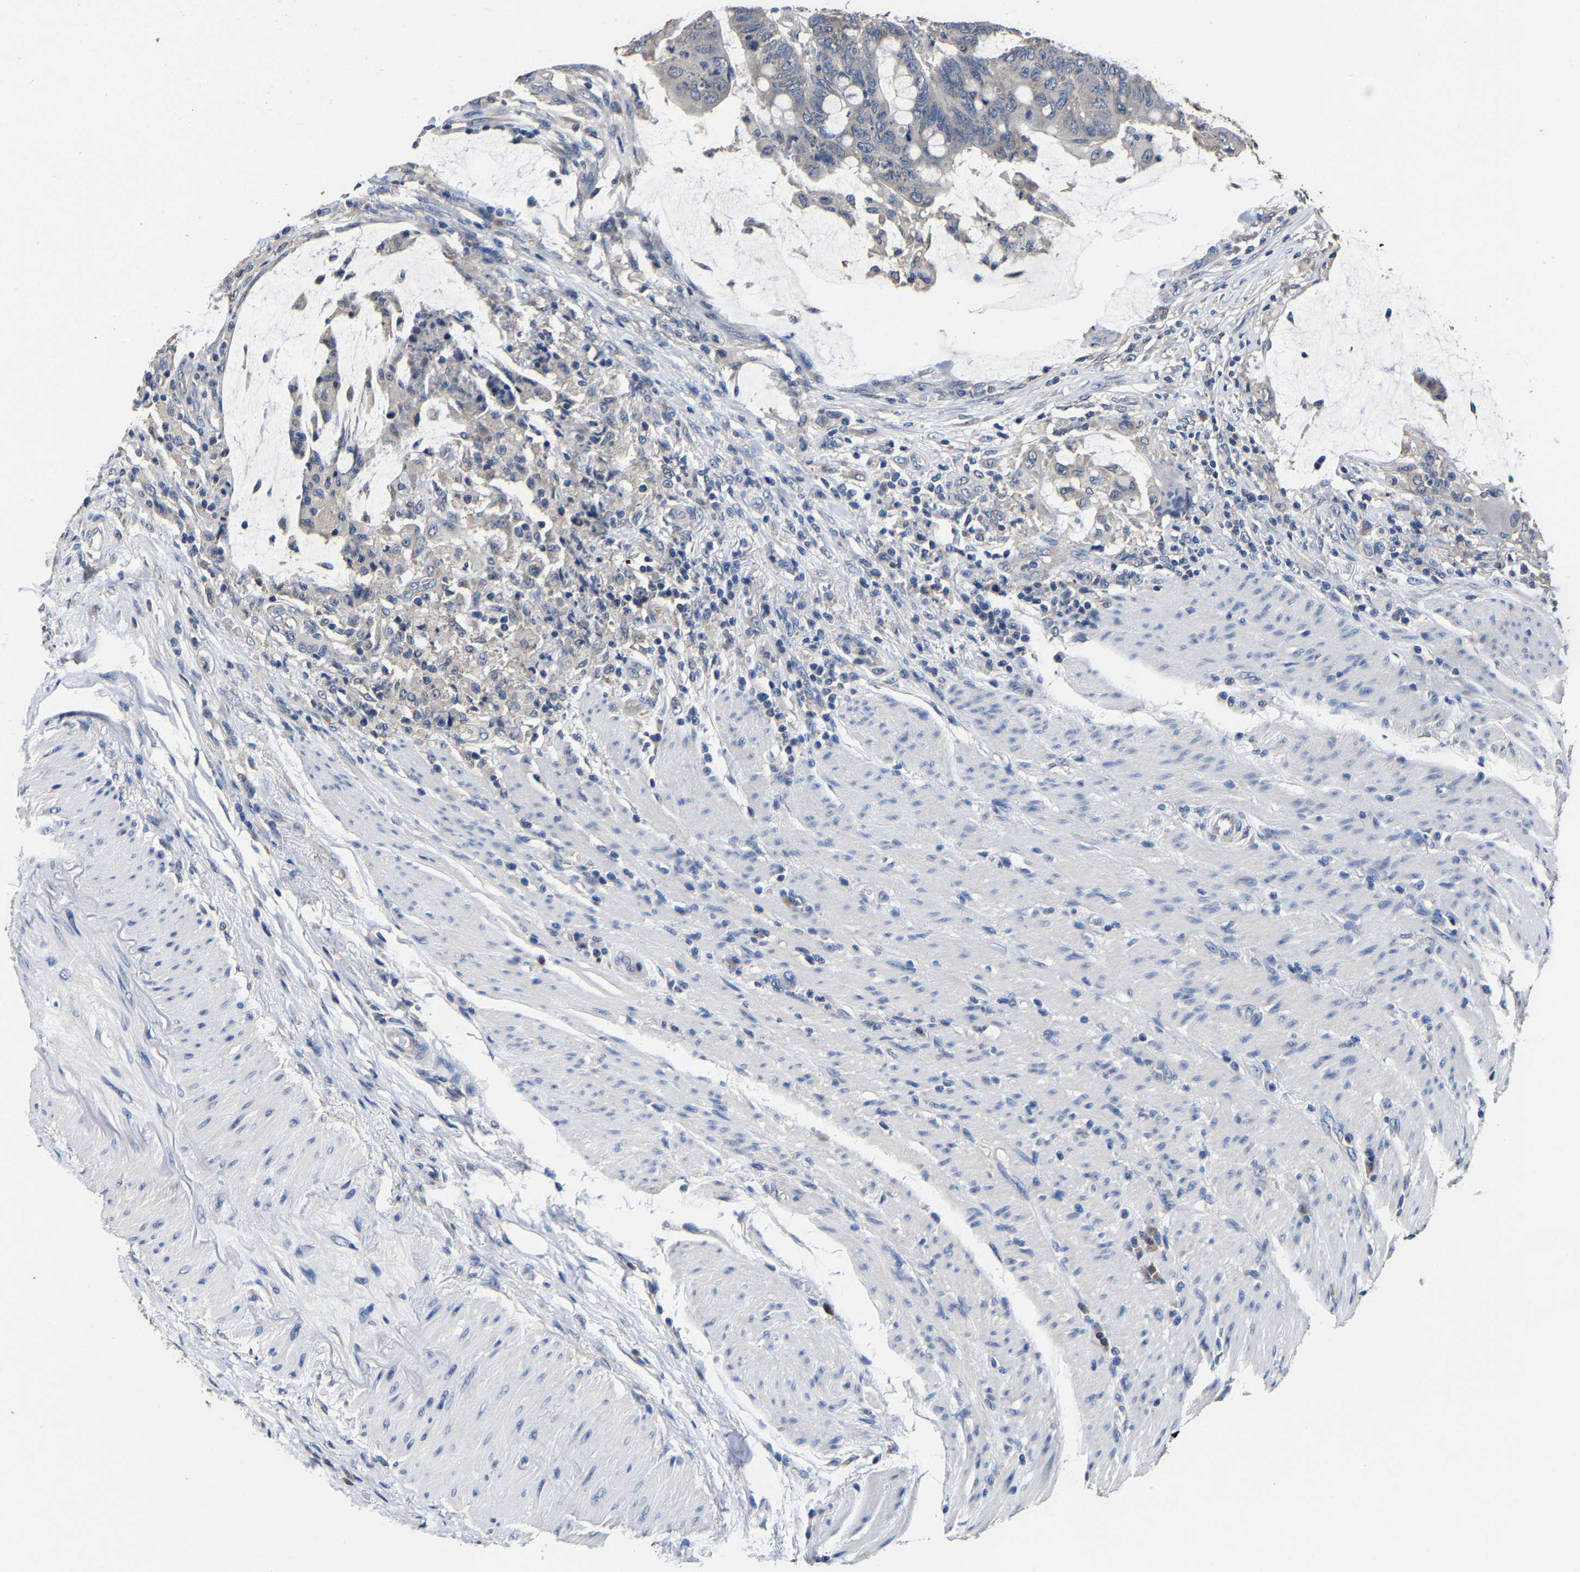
{"staining": {"intensity": "negative", "quantity": "none", "location": "none"}, "tissue": "colorectal cancer", "cell_type": "Tumor cells", "image_type": "cancer", "snomed": [{"axis": "morphology", "description": "Normal tissue, NOS"}, {"axis": "morphology", "description": "Adenocarcinoma, NOS"}, {"axis": "topography", "description": "Rectum"}, {"axis": "topography", "description": "Peripheral nerve tissue"}], "caption": "High power microscopy image of an immunohistochemistry micrograph of adenocarcinoma (colorectal), revealing no significant expression in tumor cells. Nuclei are stained in blue.", "gene": "EBAG9", "patient": {"sex": "male", "age": 92}}